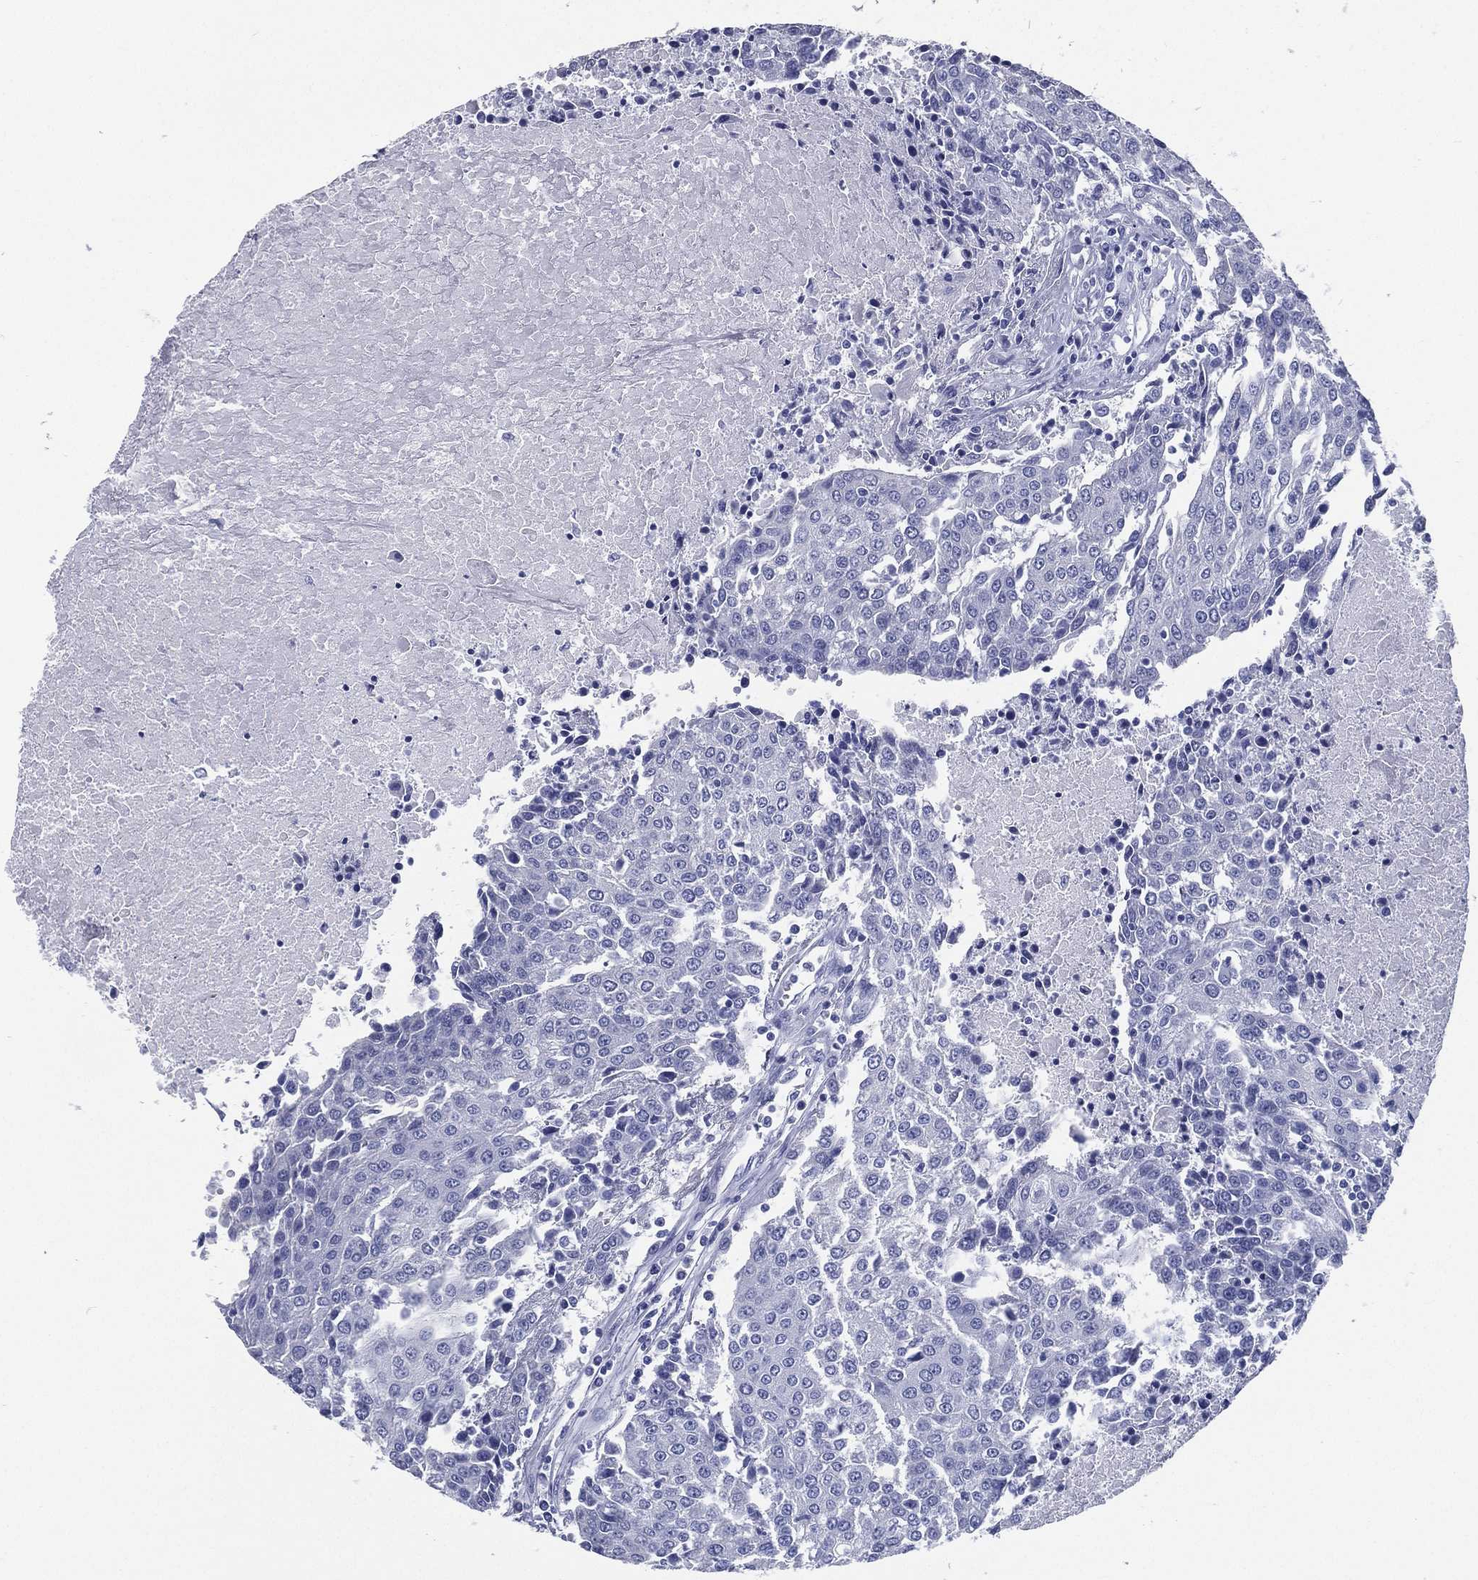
{"staining": {"intensity": "negative", "quantity": "none", "location": "none"}, "tissue": "urothelial cancer", "cell_type": "Tumor cells", "image_type": "cancer", "snomed": [{"axis": "morphology", "description": "Urothelial carcinoma, High grade"}, {"axis": "topography", "description": "Urinary bladder"}], "caption": "Urothelial cancer was stained to show a protein in brown. There is no significant positivity in tumor cells. (Stains: DAB (3,3'-diaminobenzidine) immunohistochemistry with hematoxylin counter stain, Microscopy: brightfield microscopy at high magnification).", "gene": "RSPH4A", "patient": {"sex": "female", "age": 85}}